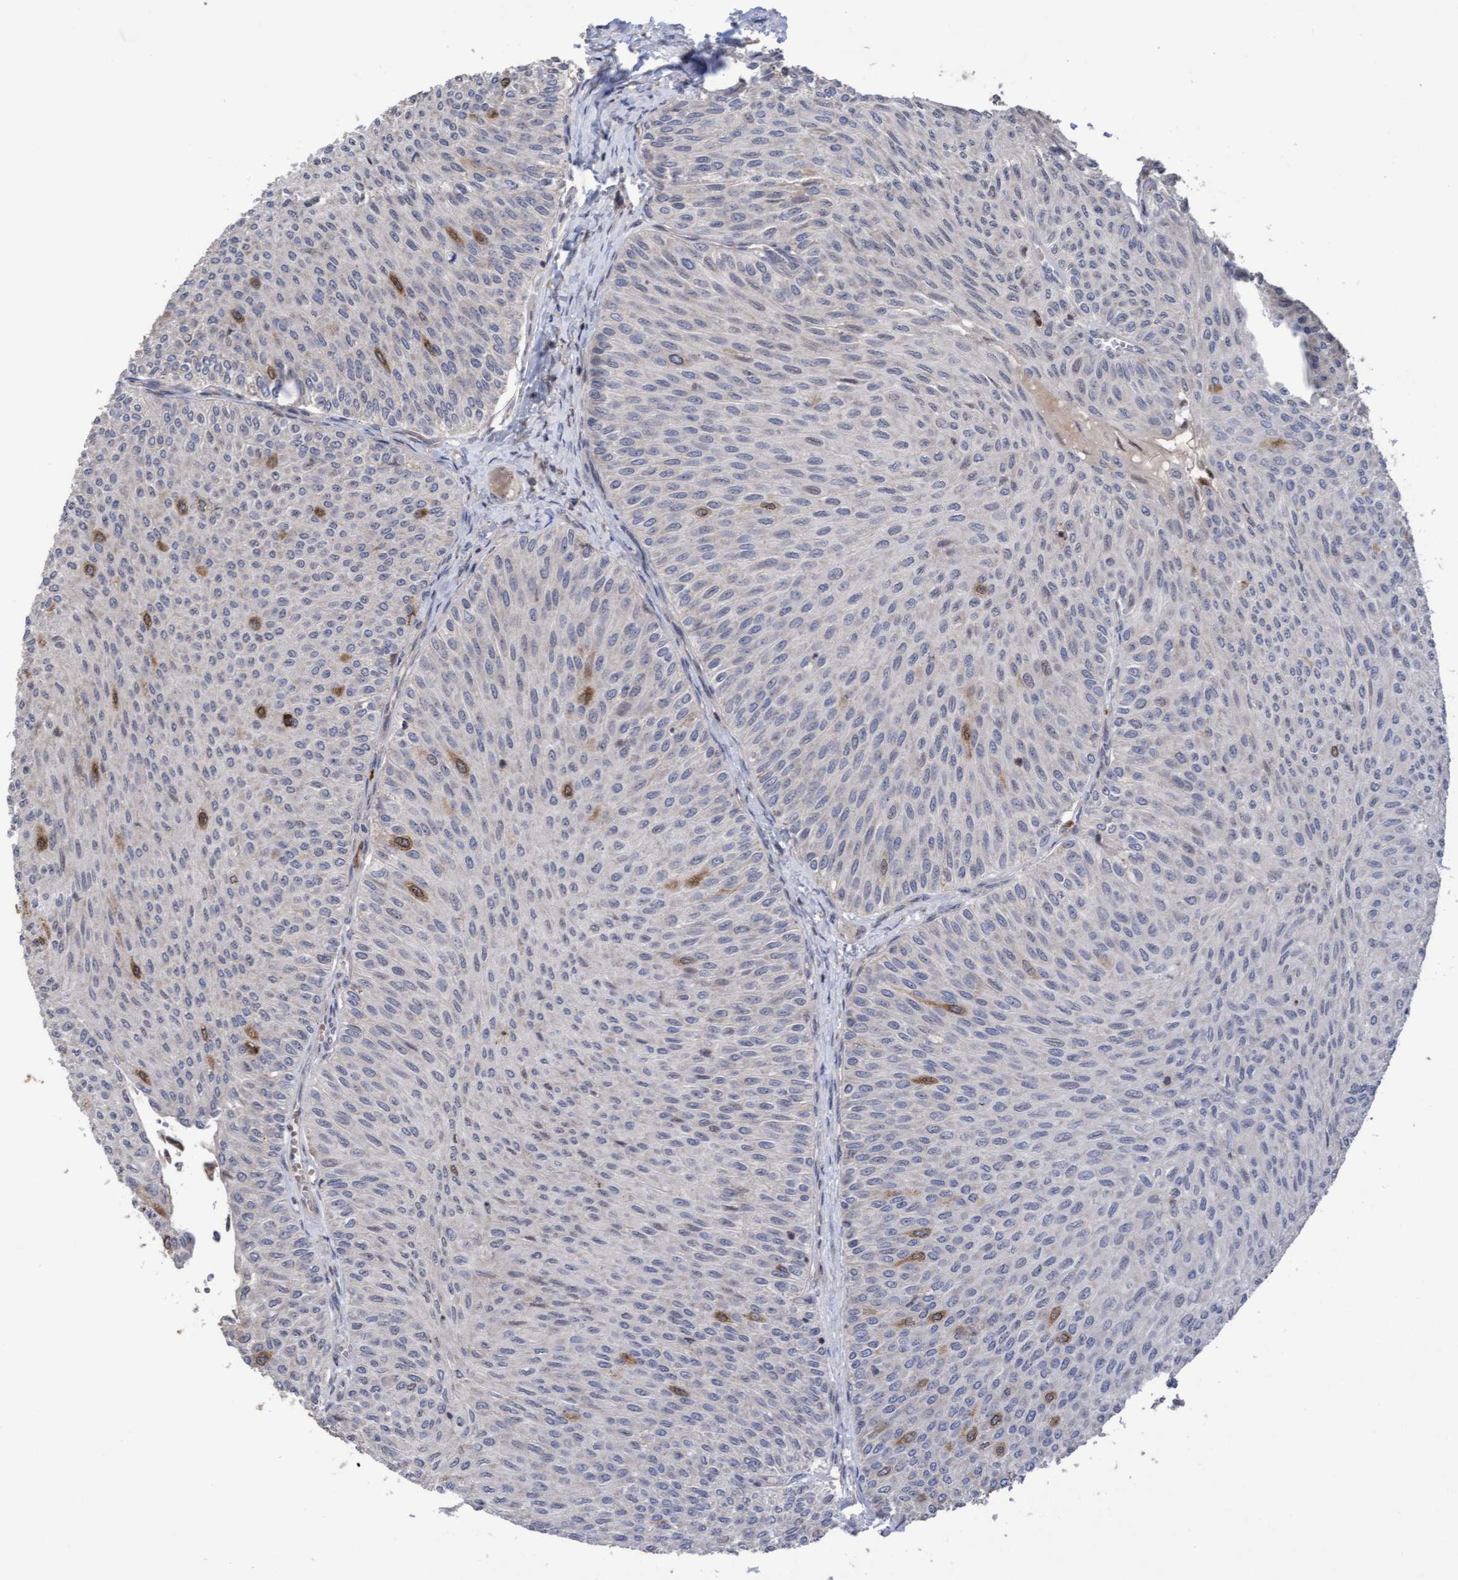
{"staining": {"intensity": "moderate", "quantity": "<25%", "location": "cytoplasmic/membranous,nuclear"}, "tissue": "urothelial cancer", "cell_type": "Tumor cells", "image_type": "cancer", "snomed": [{"axis": "morphology", "description": "Urothelial carcinoma, Low grade"}, {"axis": "topography", "description": "Urinary bladder"}], "caption": "The micrograph reveals immunohistochemical staining of urothelial carcinoma (low-grade). There is moderate cytoplasmic/membranous and nuclear expression is appreciated in approximately <25% of tumor cells. The staining was performed using DAB (3,3'-diaminobenzidine), with brown indicating positive protein expression. Nuclei are stained blue with hematoxylin.", "gene": "SLBP", "patient": {"sex": "male", "age": 78}}